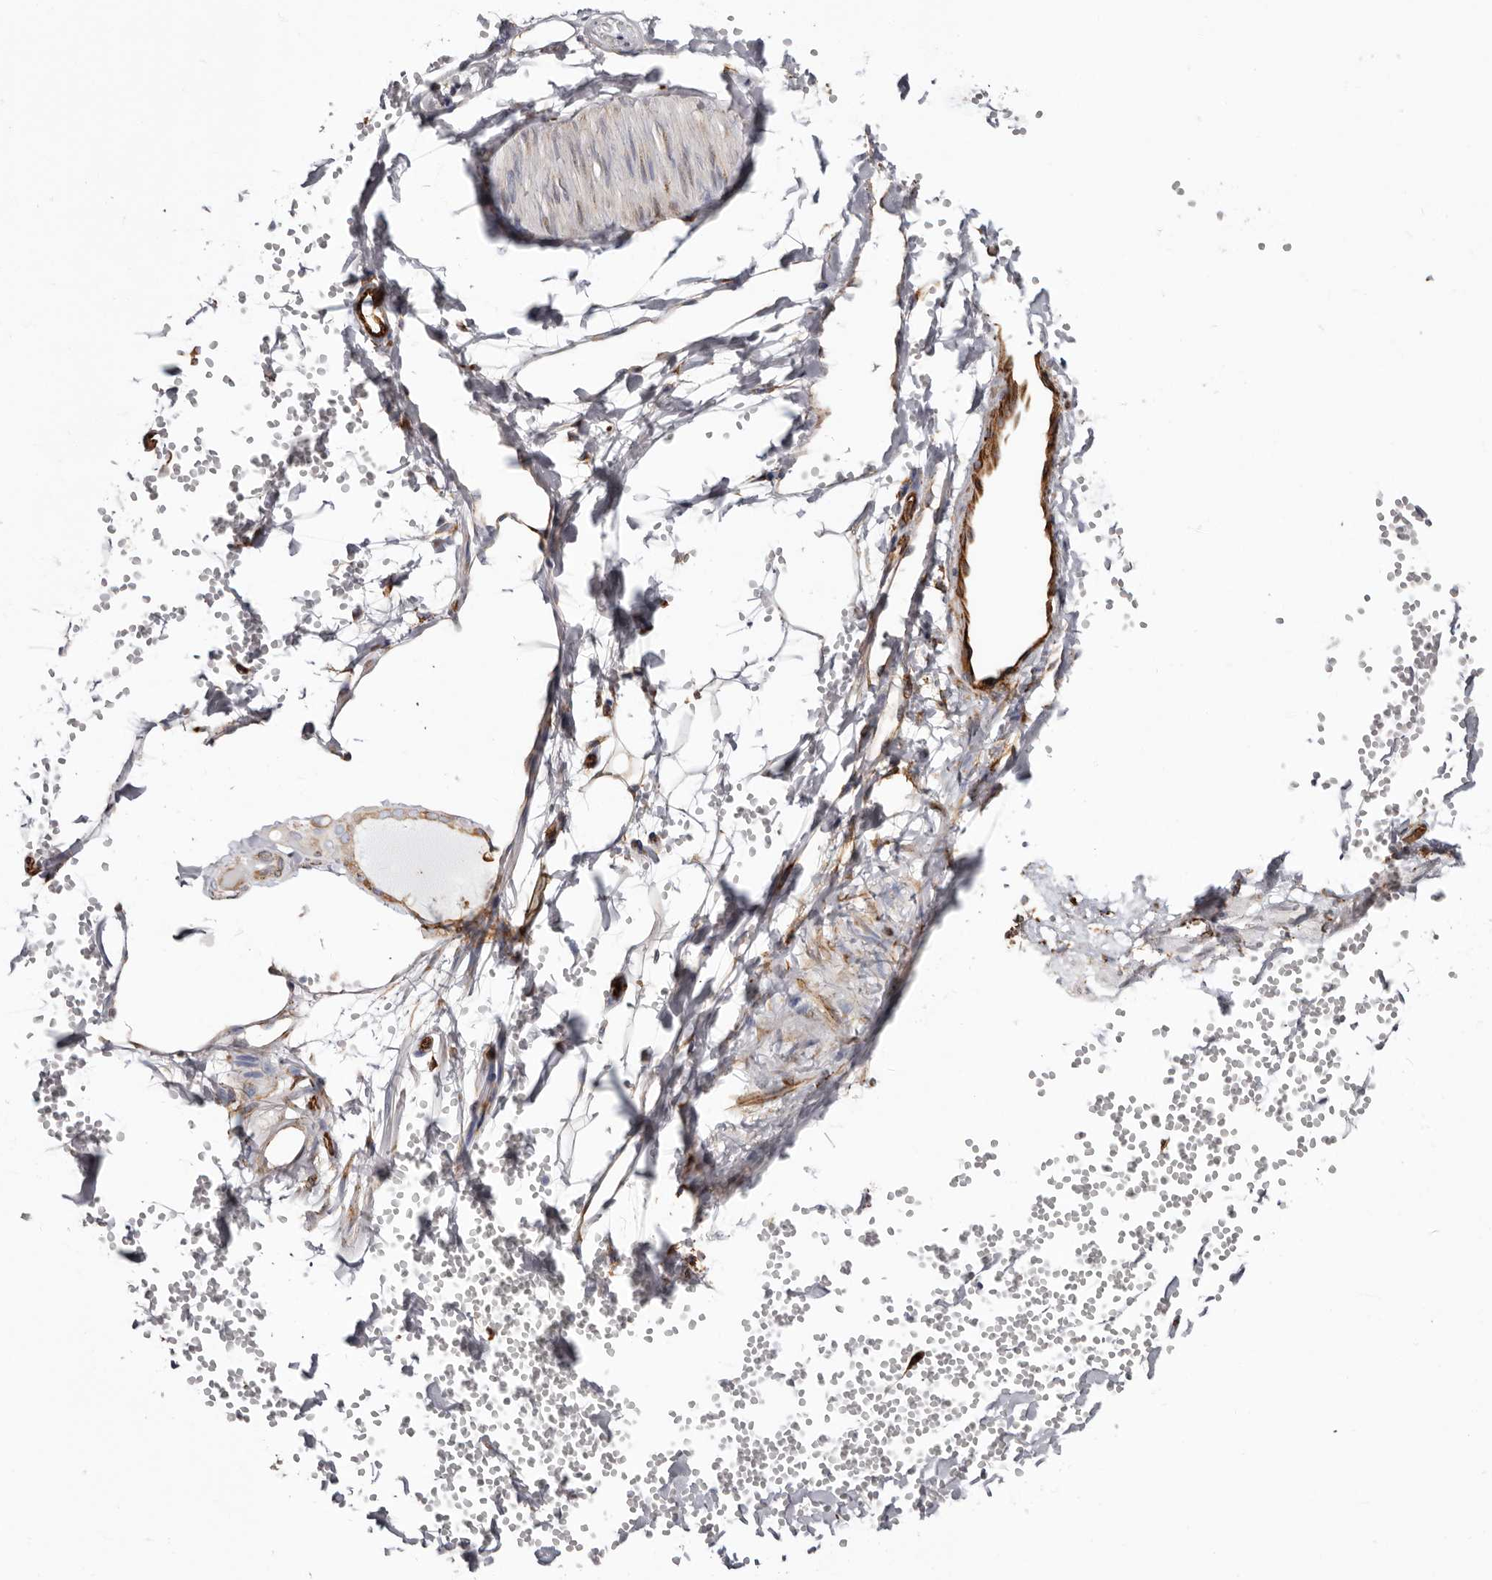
{"staining": {"intensity": "moderate", "quantity": "25%-75%", "location": "cytoplasmic/membranous"}, "tissue": "soft tissue", "cell_type": "Chondrocytes", "image_type": "normal", "snomed": [{"axis": "morphology", "description": "Normal tissue, NOS"}, {"axis": "topography", "description": "Breast"}], "caption": "A high-resolution micrograph shows immunohistochemistry staining of normal soft tissue, which demonstrates moderate cytoplasmic/membranous positivity in about 25%-75% of chondrocytes. (DAB (3,3'-diaminobenzidine) = brown stain, brightfield microscopy at high magnification).", "gene": "SEMA3E", "patient": {"sex": "female", "age": 23}}